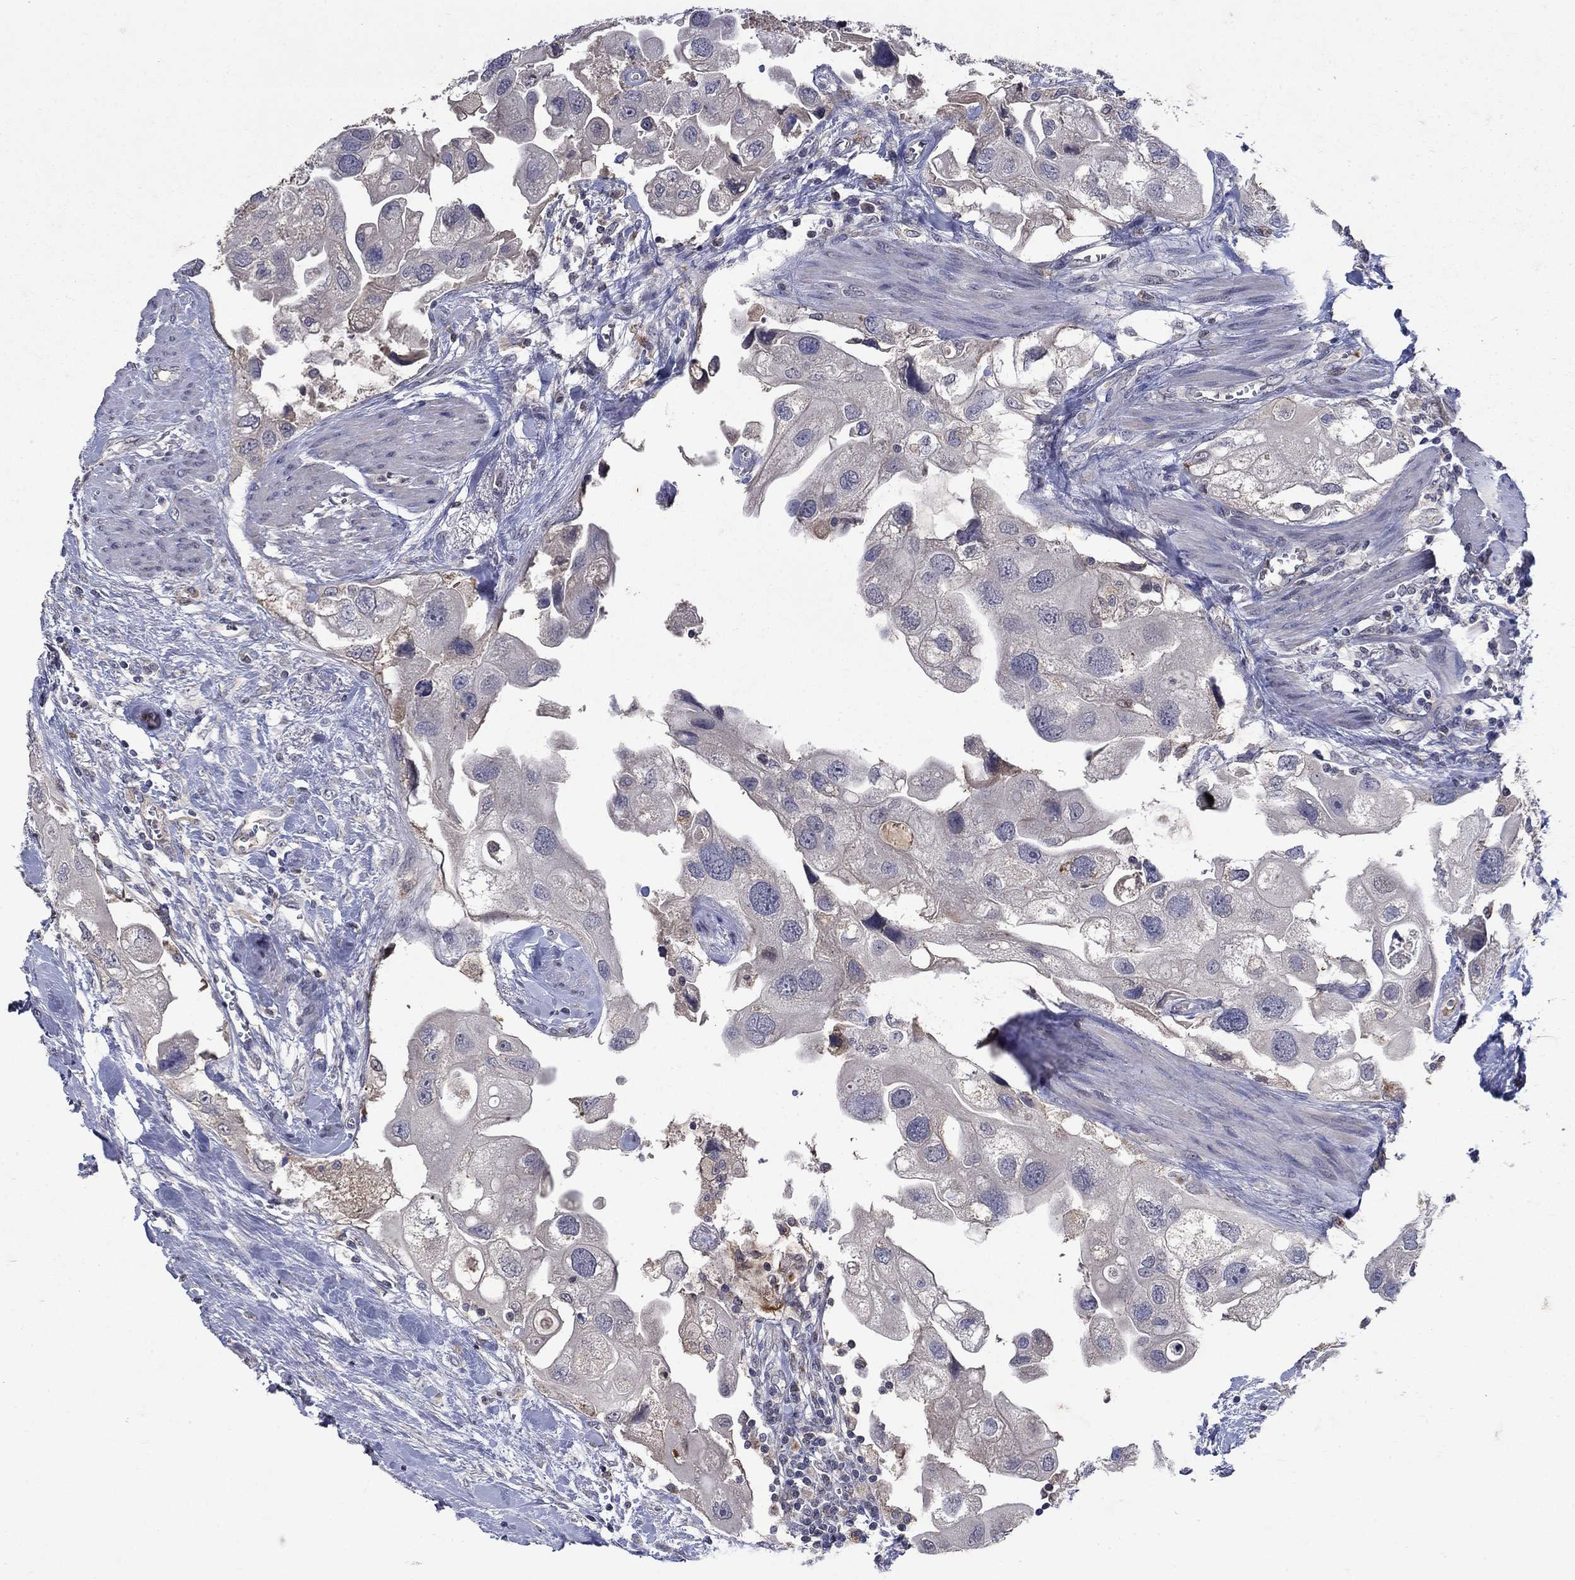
{"staining": {"intensity": "negative", "quantity": "none", "location": "none"}, "tissue": "urothelial cancer", "cell_type": "Tumor cells", "image_type": "cancer", "snomed": [{"axis": "morphology", "description": "Urothelial carcinoma, High grade"}, {"axis": "topography", "description": "Urinary bladder"}], "caption": "This is an immunohistochemistry micrograph of human urothelial cancer. There is no positivity in tumor cells.", "gene": "NPC2", "patient": {"sex": "male", "age": 59}}